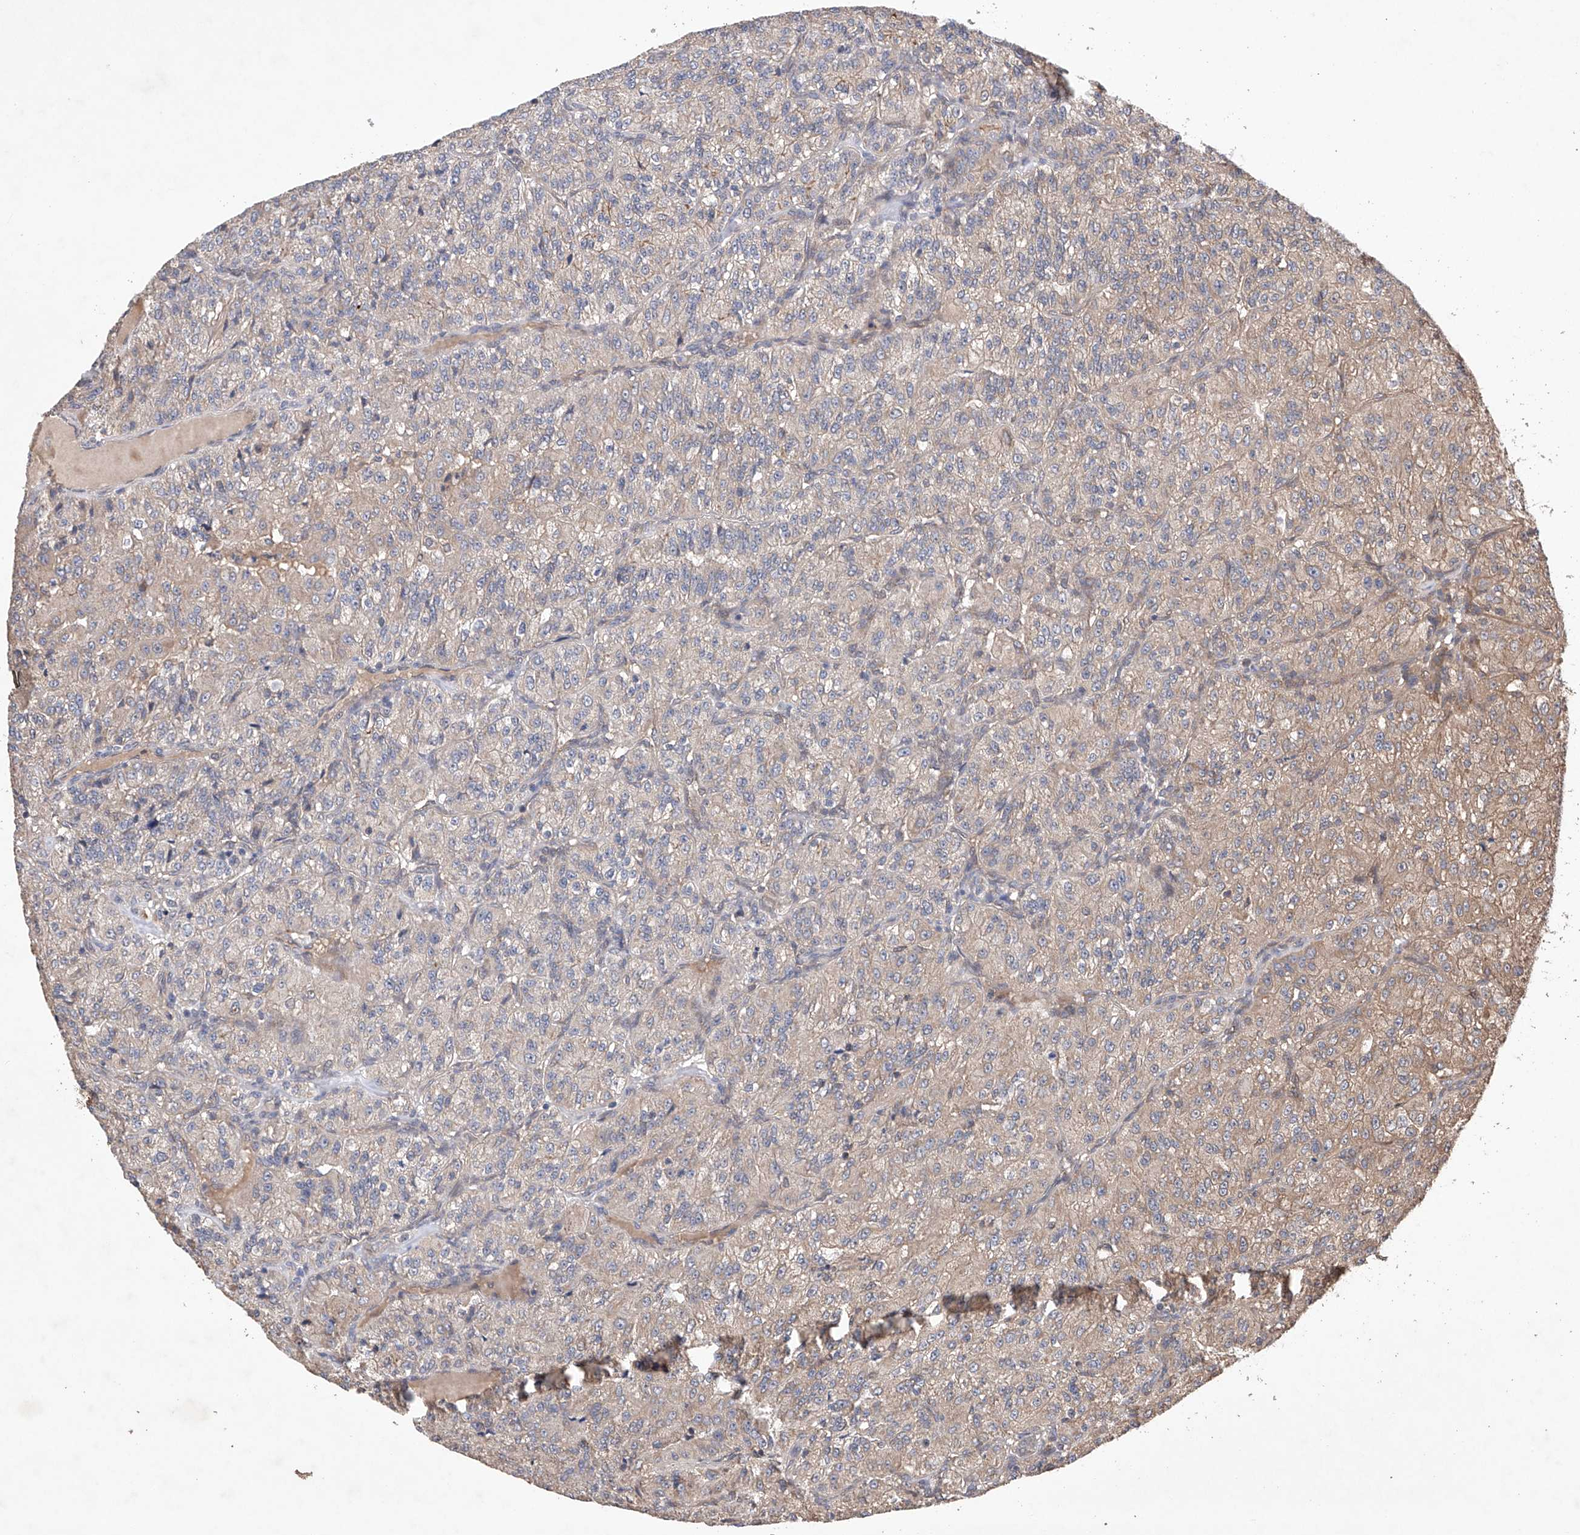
{"staining": {"intensity": "weak", "quantity": "<25%", "location": "cytoplasmic/membranous"}, "tissue": "renal cancer", "cell_type": "Tumor cells", "image_type": "cancer", "snomed": [{"axis": "morphology", "description": "Adenocarcinoma, NOS"}, {"axis": "topography", "description": "Kidney"}], "caption": "The image demonstrates no staining of tumor cells in renal cancer.", "gene": "LURAP1", "patient": {"sex": "female", "age": 63}}